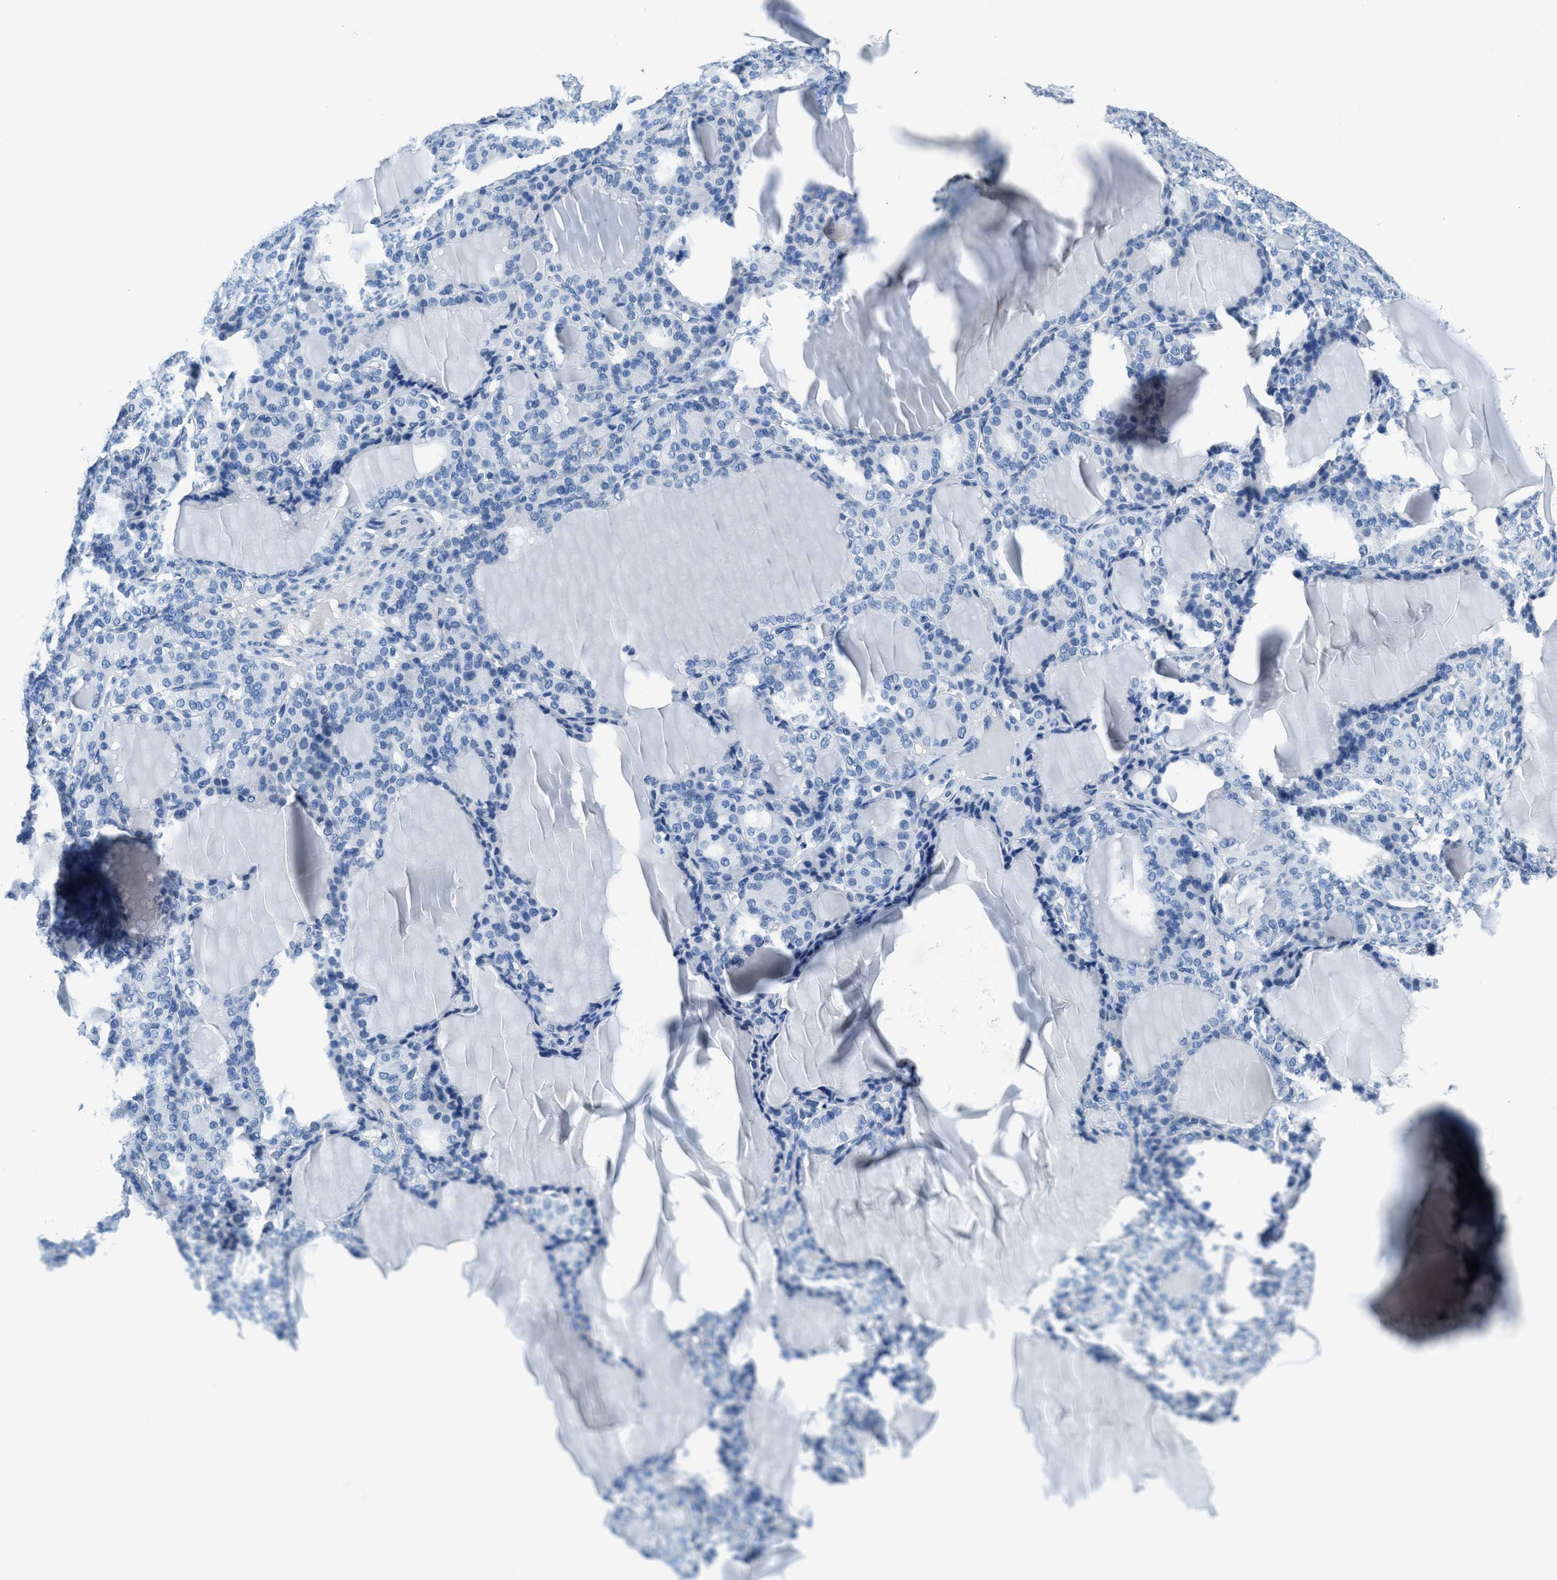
{"staining": {"intensity": "negative", "quantity": "none", "location": "none"}, "tissue": "thyroid gland", "cell_type": "Glandular cells", "image_type": "normal", "snomed": [{"axis": "morphology", "description": "Normal tissue, NOS"}, {"axis": "topography", "description": "Thyroid gland"}], "caption": "High power microscopy photomicrograph of an immunohistochemistry histopathology image of normal thyroid gland, revealing no significant expression in glandular cells.", "gene": "MGARP", "patient": {"sex": "female", "age": 28}}